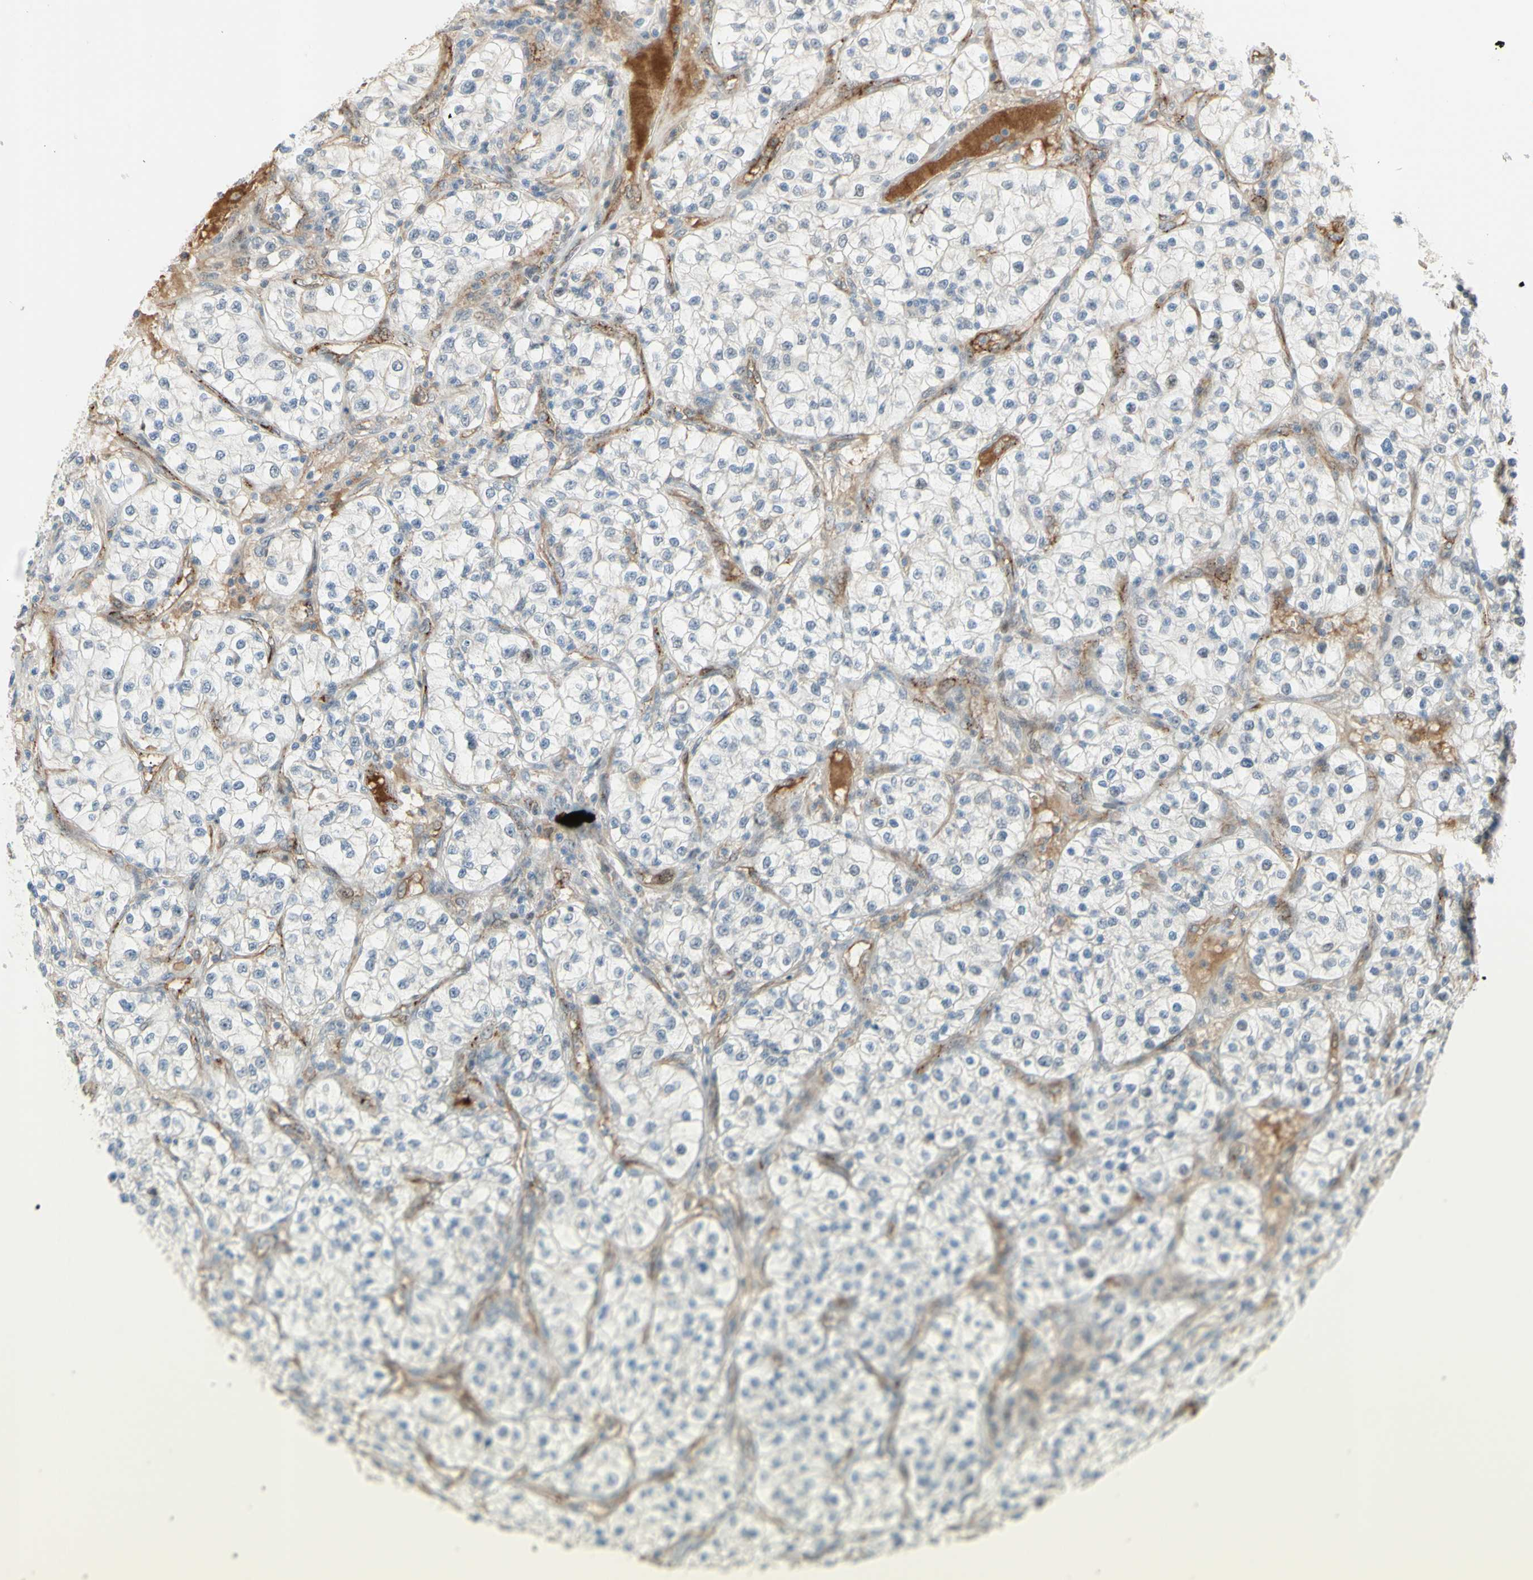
{"staining": {"intensity": "negative", "quantity": "none", "location": "none"}, "tissue": "renal cancer", "cell_type": "Tumor cells", "image_type": "cancer", "snomed": [{"axis": "morphology", "description": "Adenocarcinoma, NOS"}, {"axis": "topography", "description": "Kidney"}], "caption": "Renal cancer stained for a protein using immunohistochemistry (IHC) exhibits no expression tumor cells.", "gene": "ANGPT2", "patient": {"sex": "female", "age": 57}}